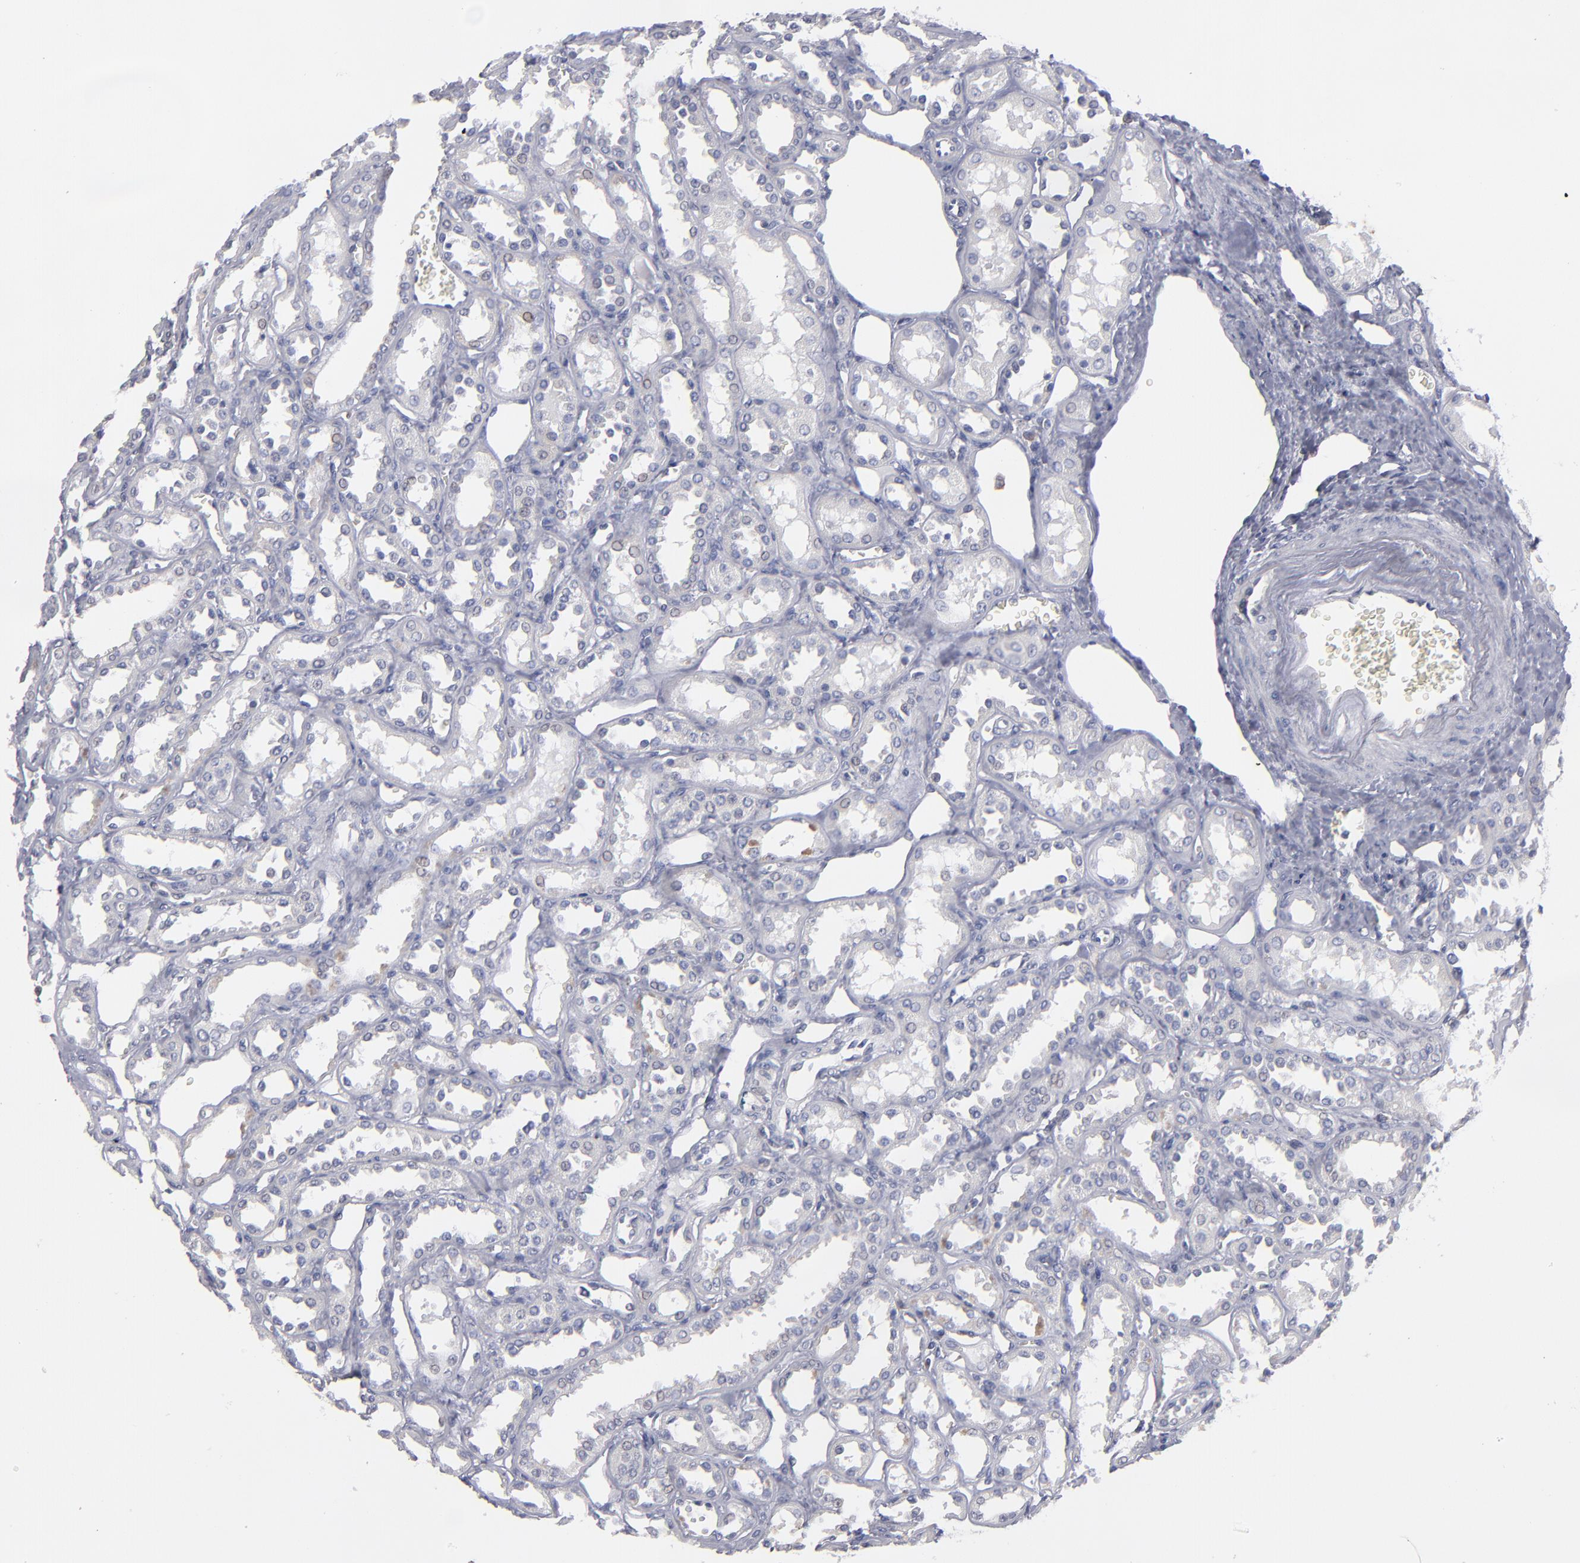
{"staining": {"intensity": "negative", "quantity": "none", "location": "none"}, "tissue": "kidney", "cell_type": "Cells in glomeruli", "image_type": "normal", "snomed": [{"axis": "morphology", "description": "Normal tissue, NOS"}, {"axis": "topography", "description": "Kidney"}], "caption": "Human kidney stained for a protein using immunohistochemistry (IHC) displays no positivity in cells in glomeruli.", "gene": "TMX1", "patient": {"sex": "female", "age": 52}}